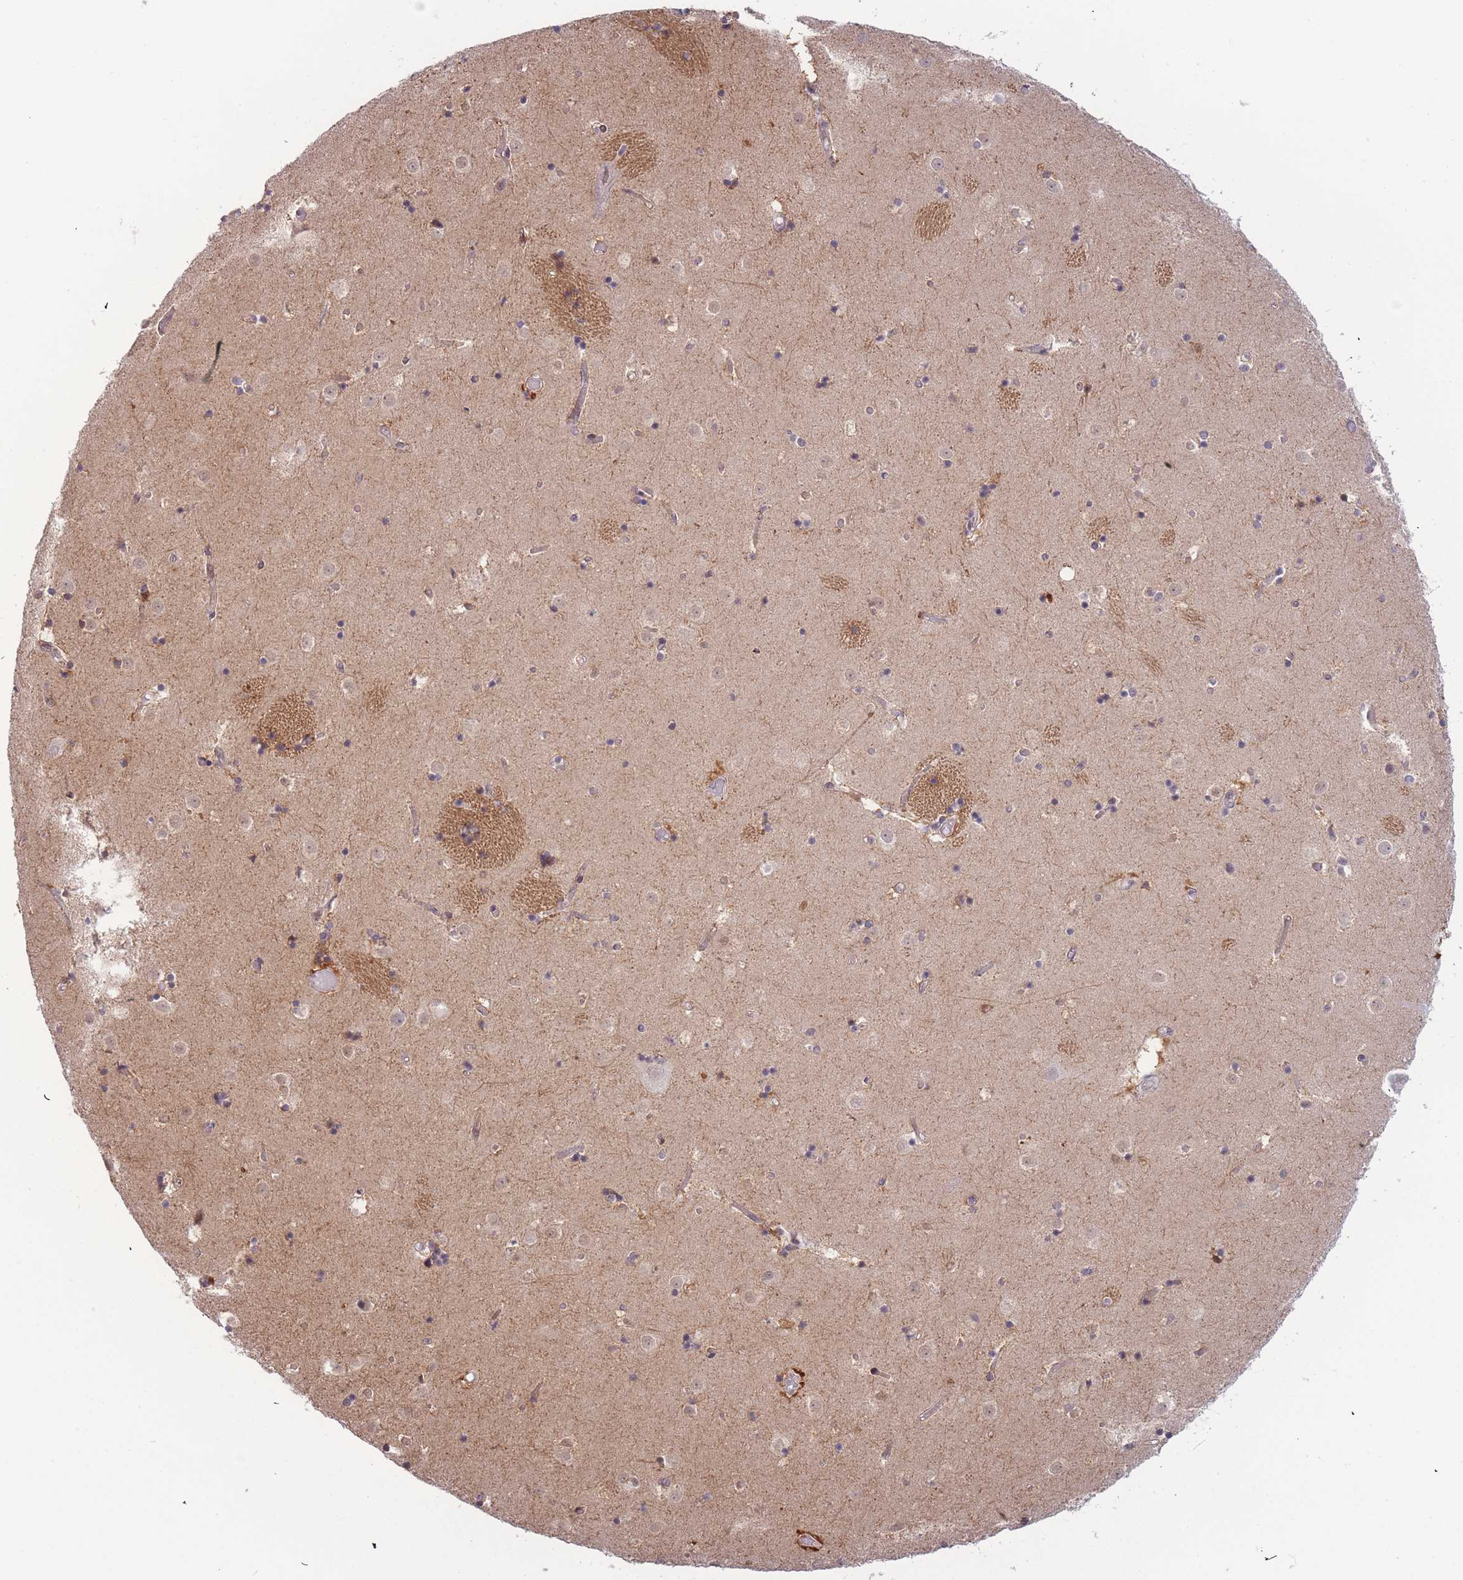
{"staining": {"intensity": "weak", "quantity": "<25%", "location": "cytoplasmic/membranous"}, "tissue": "caudate", "cell_type": "Glial cells", "image_type": "normal", "snomed": [{"axis": "morphology", "description": "Normal tissue, NOS"}, {"axis": "topography", "description": "Lateral ventricle wall"}], "caption": "High magnification brightfield microscopy of benign caudate stained with DAB (brown) and counterstained with hematoxylin (blue): glial cells show no significant expression. Nuclei are stained in blue.", "gene": "DEAF1", "patient": {"sex": "female", "age": 52}}